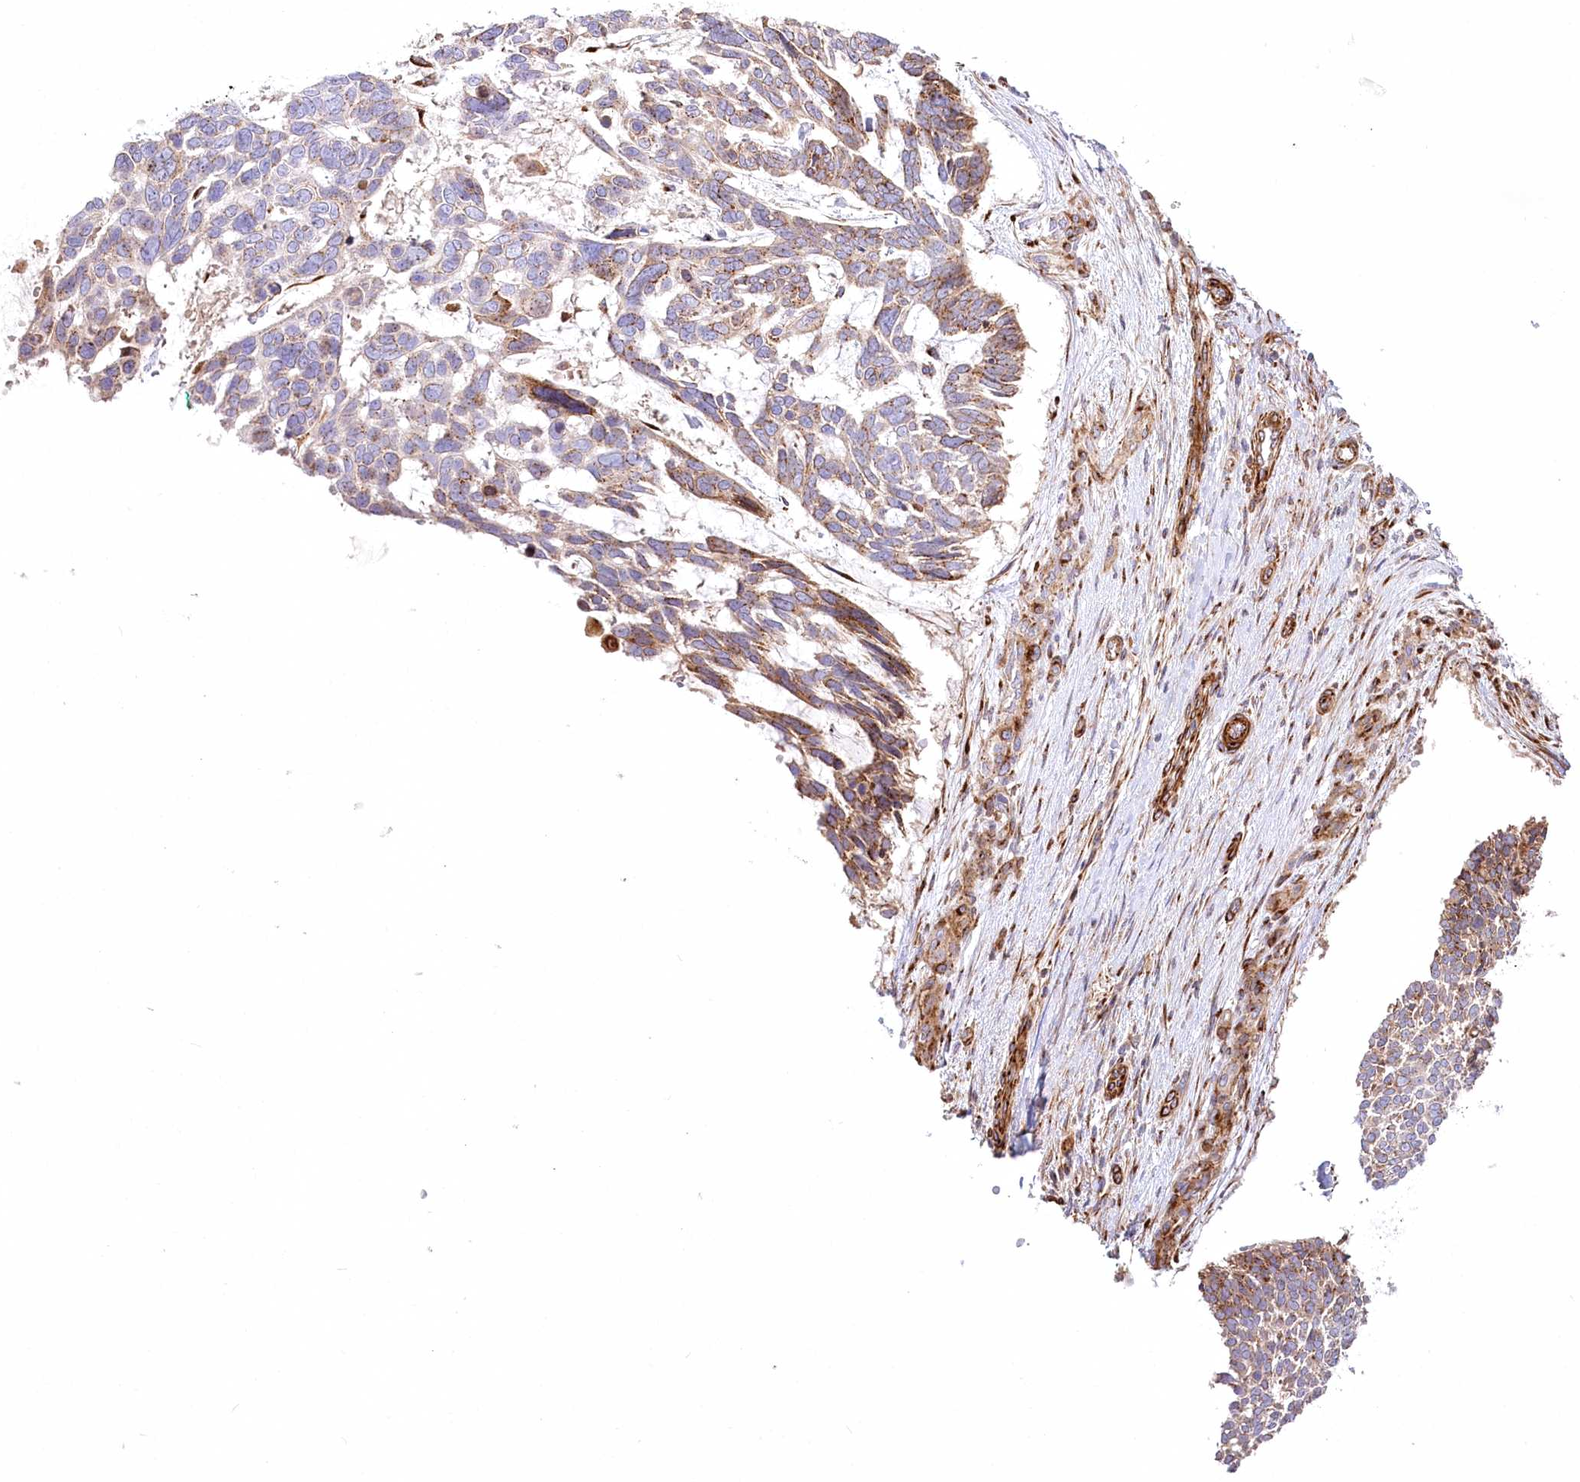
{"staining": {"intensity": "moderate", "quantity": ">75%", "location": "cytoplasmic/membranous"}, "tissue": "skin cancer", "cell_type": "Tumor cells", "image_type": "cancer", "snomed": [{"axis": "morphology", "description": "Basal cell carcinoma"}, {"axis": "topography", "description": "Skin"}], "caption": "Skin cancer (basal cell carcinoma) stained with a protein marker exhibits moderate staining in tumor cells.", "gene": "ABRAXAS2", "patient": {"sex": "male", "age": 88}}